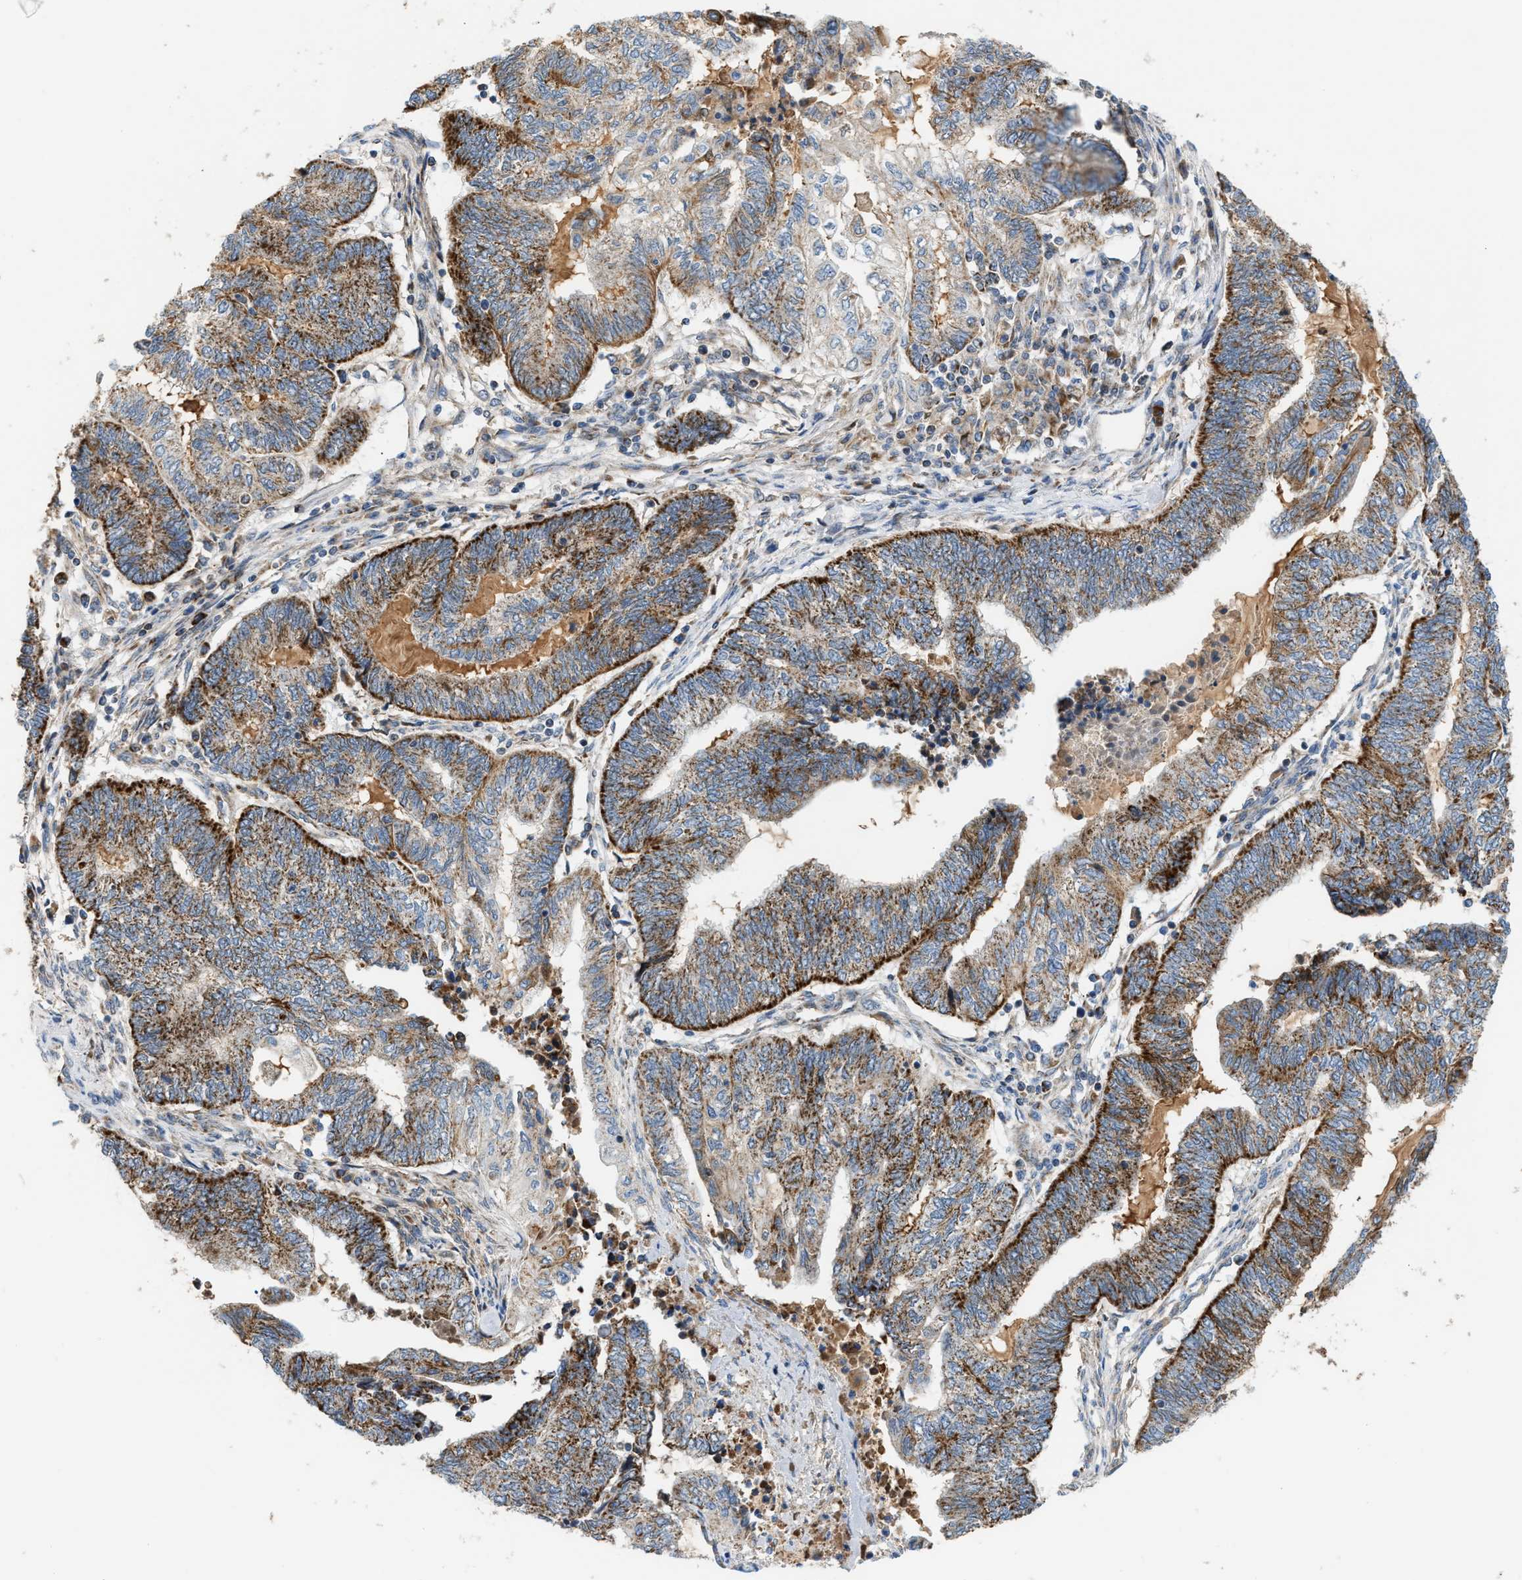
{"staining": {"intensity": "strong", "quantity": ">75%", "location": "cytoplasmic/membranous"}, "tissue": "endometrial cancer", "cell_type": "Tumor cells", "image_type": "cancer", "snomed": [{"axis": "morphology", "description": "Adenocarcinoma, NOS"}, {"axis": "topography", "description": "Uterus"}, {"axis": "topography", "description": "Endometrium"}], "caption": "Immunohistochemistry (DAB) staining of adenocarcinoma (endometrial) exhibits strong cytoplasmic/membranous protein positivity in approximately >75% of tumor cells.", "gene": "PMPCA", "patient": {"sex": "female", "age": 70}}